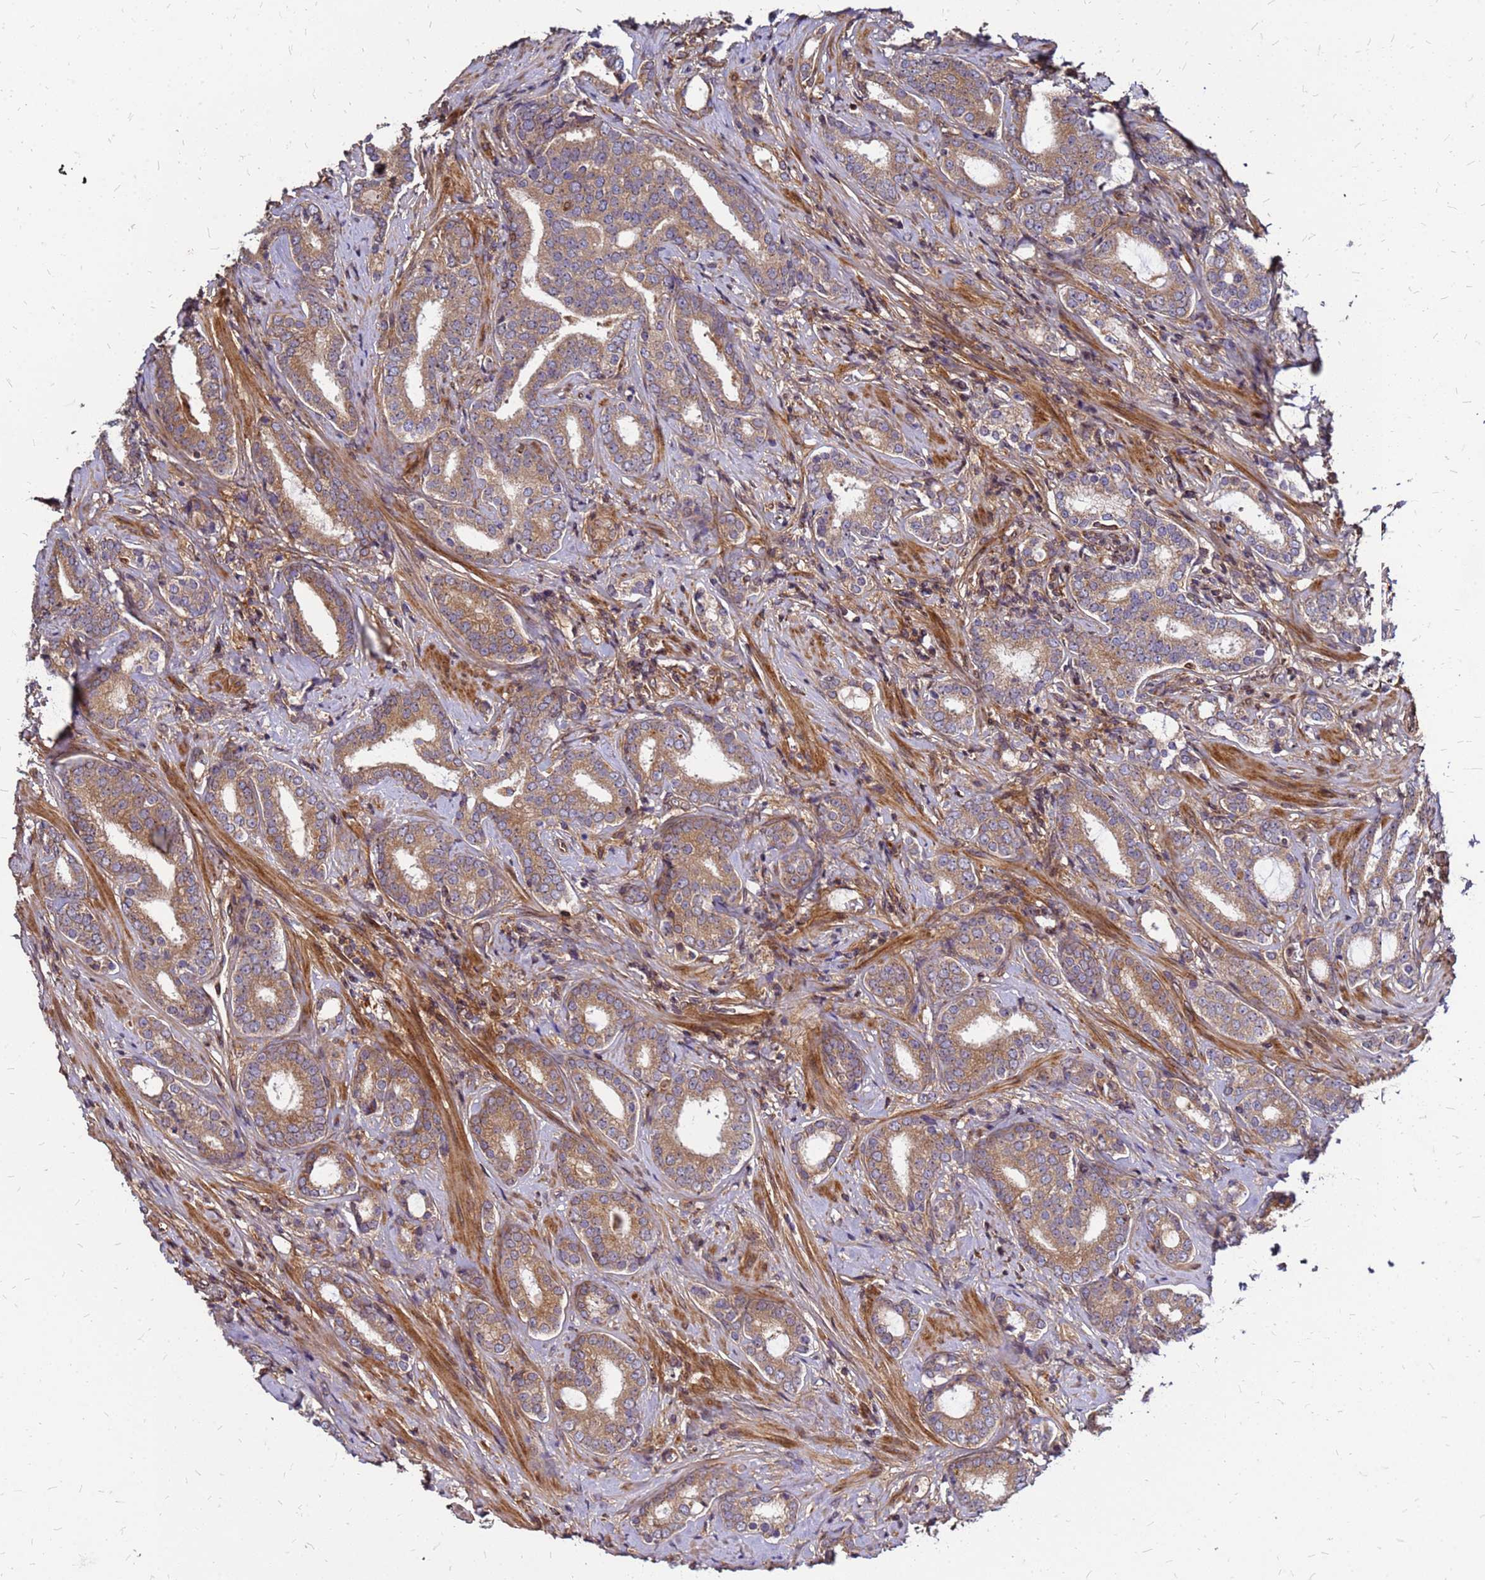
{"staining": {"intensity": "moderate", "quantity": ">75%", "location": "cytoplasmic/membranous"}, "tissue": "prostate cancer", "cell_type": "Tumor cells", "image_type": "cancer", "snomed": [{"axis": "morphology", "description": "Adenocarcinoma, High grade"}, {"axis": "topography", "description": "Prostate"}], "caption": "A histopathology image of prostate cancer (high-grade adenocarcinoma) stained for a protein demonstrates moderate cytoplasmic/membranous brown staining in tumor cells.", "gene": "CYBC1", "patient": {"sex": "male", "age": 63}}